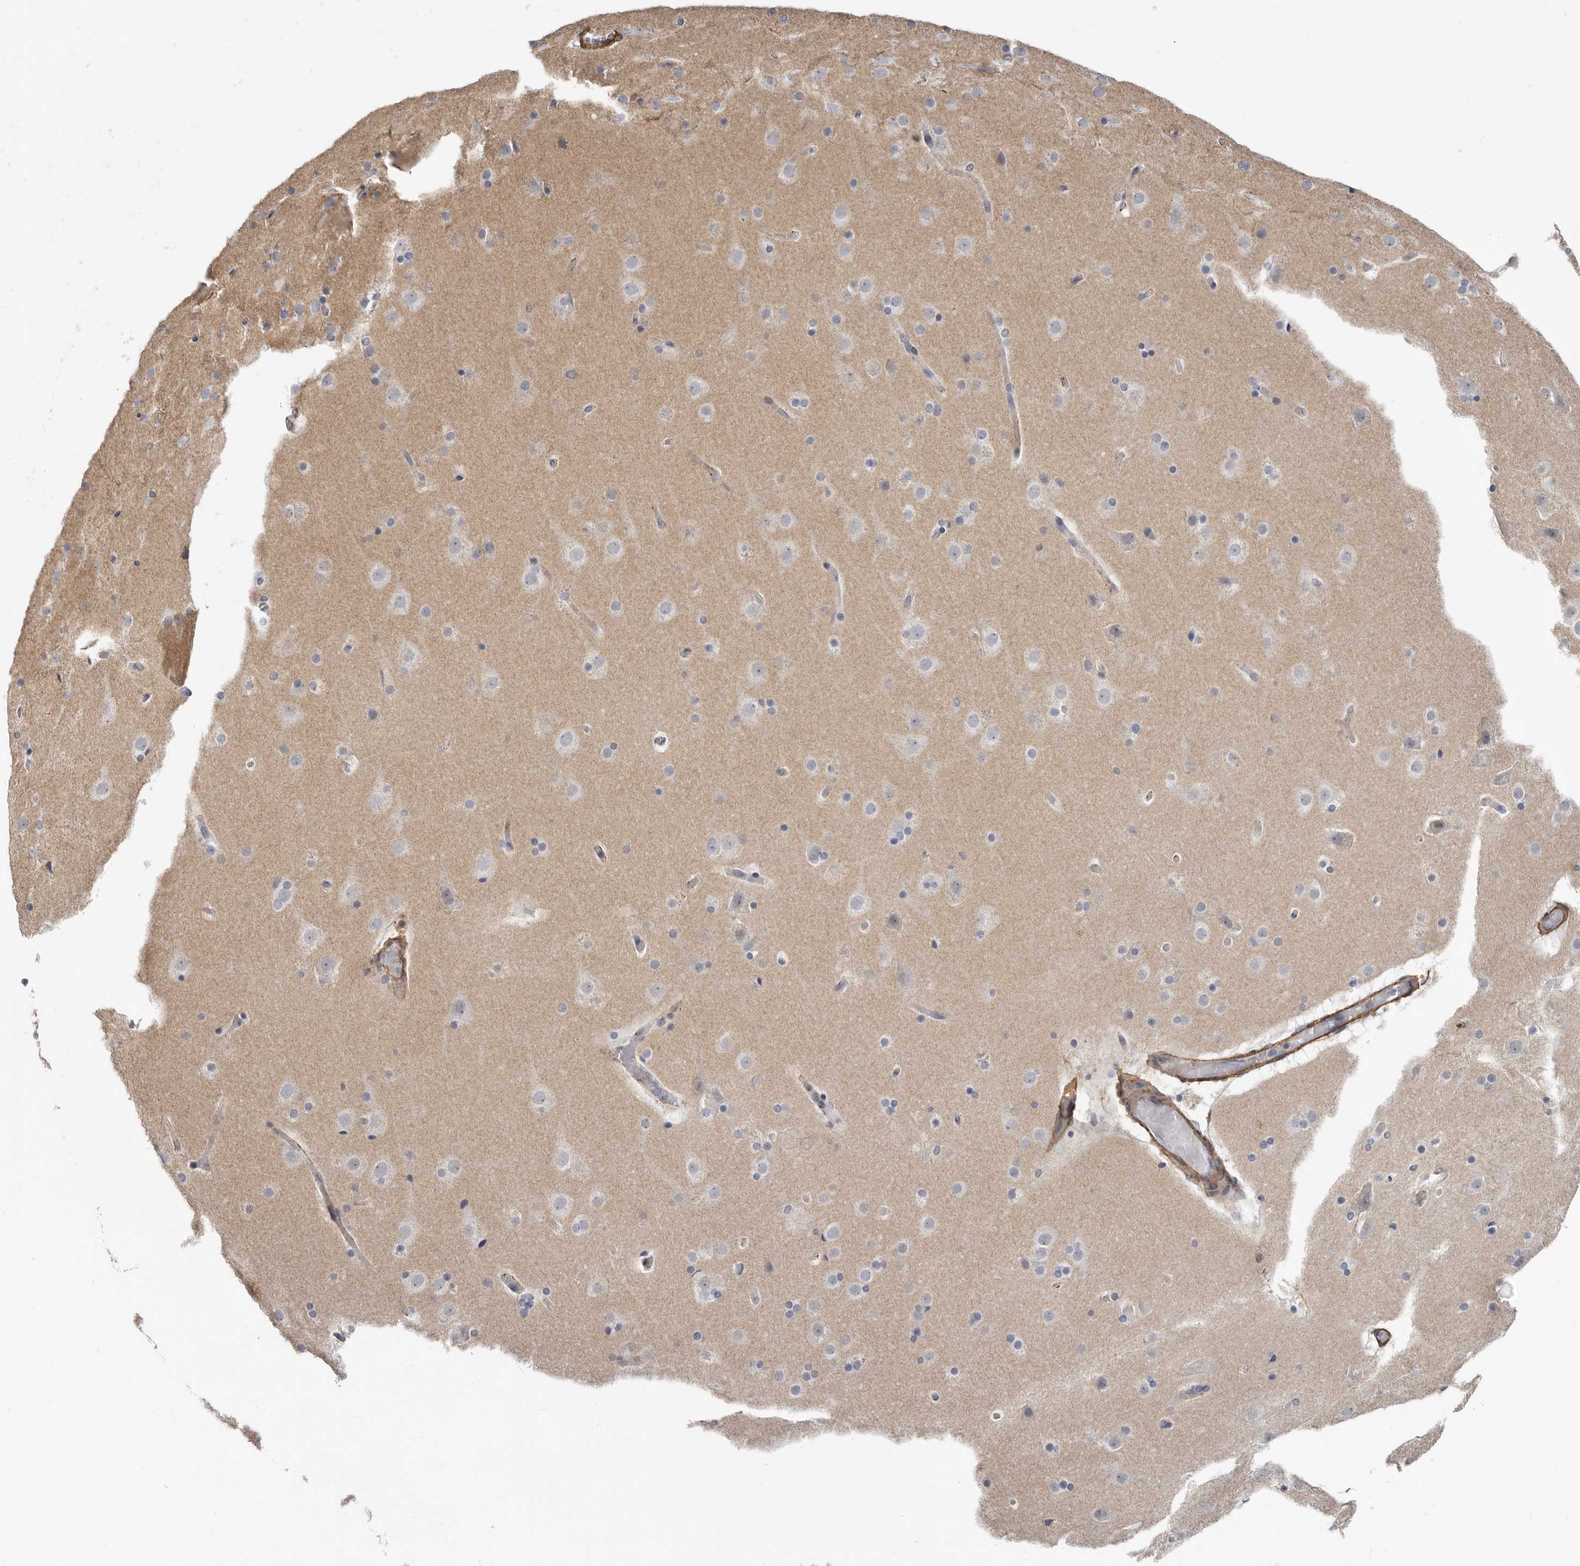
{"staining": {"intensity": "moderate", "quantity": "25%-75%", "location": "cytoplasmic/membranous"}, "tissue": "cerebral cortex", "cell_type": "Endothelial cells", "image_type": "normal", "snomed": [{"axis": "morphology", "description": "Normal tissue, NOS"}, {"axis": "topography", "description": "Cerebral cortex"}], "caption": "Immunohistochemistry (IHC) histopathology image of benign cerebral cortex stained for a protein (brown), which displays medium levels of moderate cytoplasmic/membranous expression in approximately 25%-75% of endothelial cells.", "gene": "CDCA8", "patient": {"sex": "male", "age": 57}}